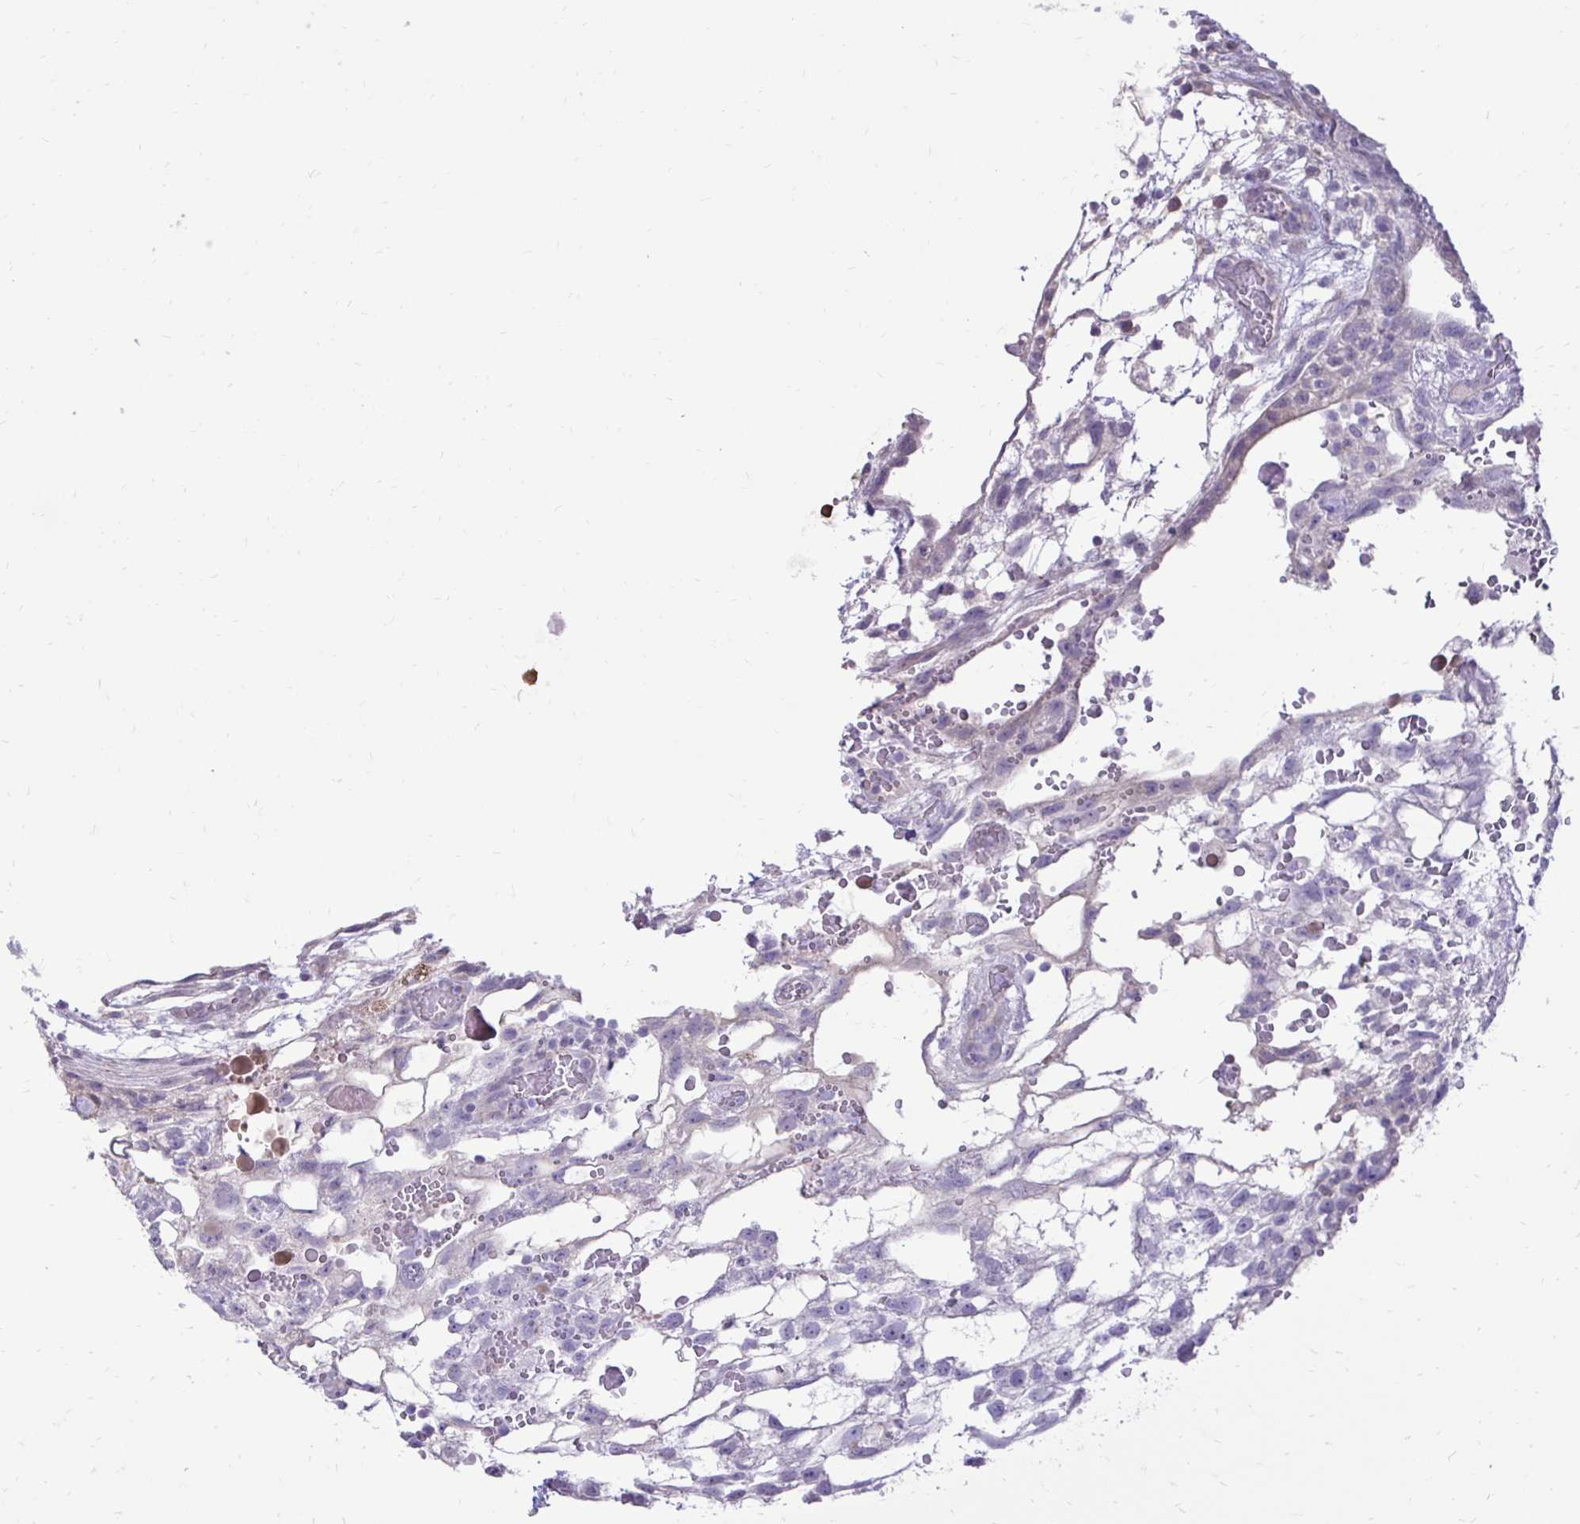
{"staining": {"intensity": "negative", "quantity": "none", "location": "none"}, "tissue": "testis cancer", "cell_type": "Tumor cells", "image_type": "cancer", "snomed": [{"axis": "morphology", "description": "Normal tissue, NOS"}, {"axis": "morphology", "description": "Carcinoma, Embryonal, NOS"}, {"axis": "topography", "description": "Testis"}], "caption": "Immunohistochemistry image of human testis embryonal carcinoma stained for a protein (brown), which displays no positivity in tumor cells. Nuclei are stained in blue.", "gene": "GAS2", "patient": {"sex": "male", "age": 32}}